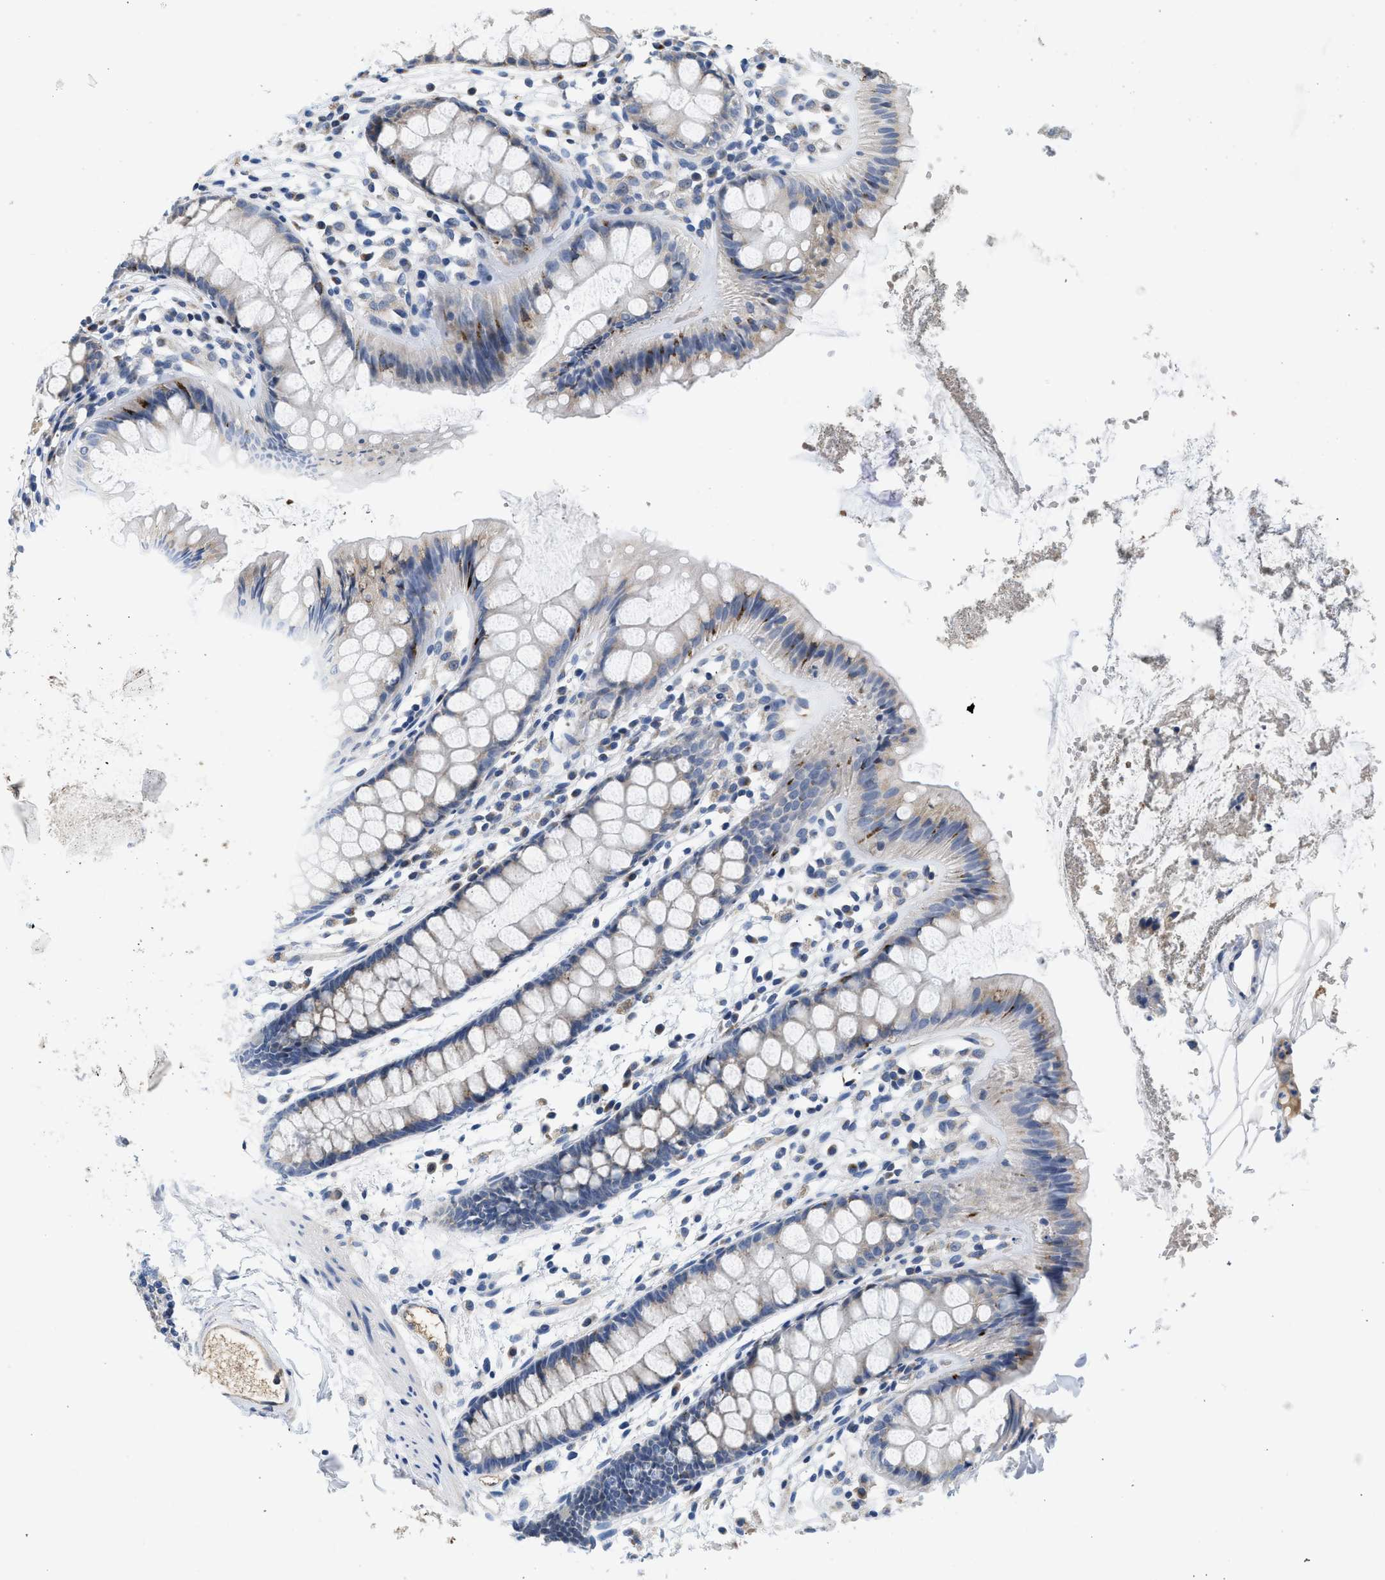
{"staining": {"intensity": "moderate", "quantity": "25%-75%", "location": "cytoplasmic/membranous"}, "tissue": "rectum", "cell_type": "Glandular cells", "image_type": "normal", "snomed": [{"axis": "morphology", "description": "Normal tissue, NOS"}, {"axis": "topography", "description": "Rectum"}], "caption": "The histopathology image exhibits staining of normal rectum, revealing moderate cytoplasmic/membranous protein staining (brown color) within glandular cells. Nuclei are stained in blue.", "gene": "PIM1", "patient": {"sex": "female", "age": 66}}